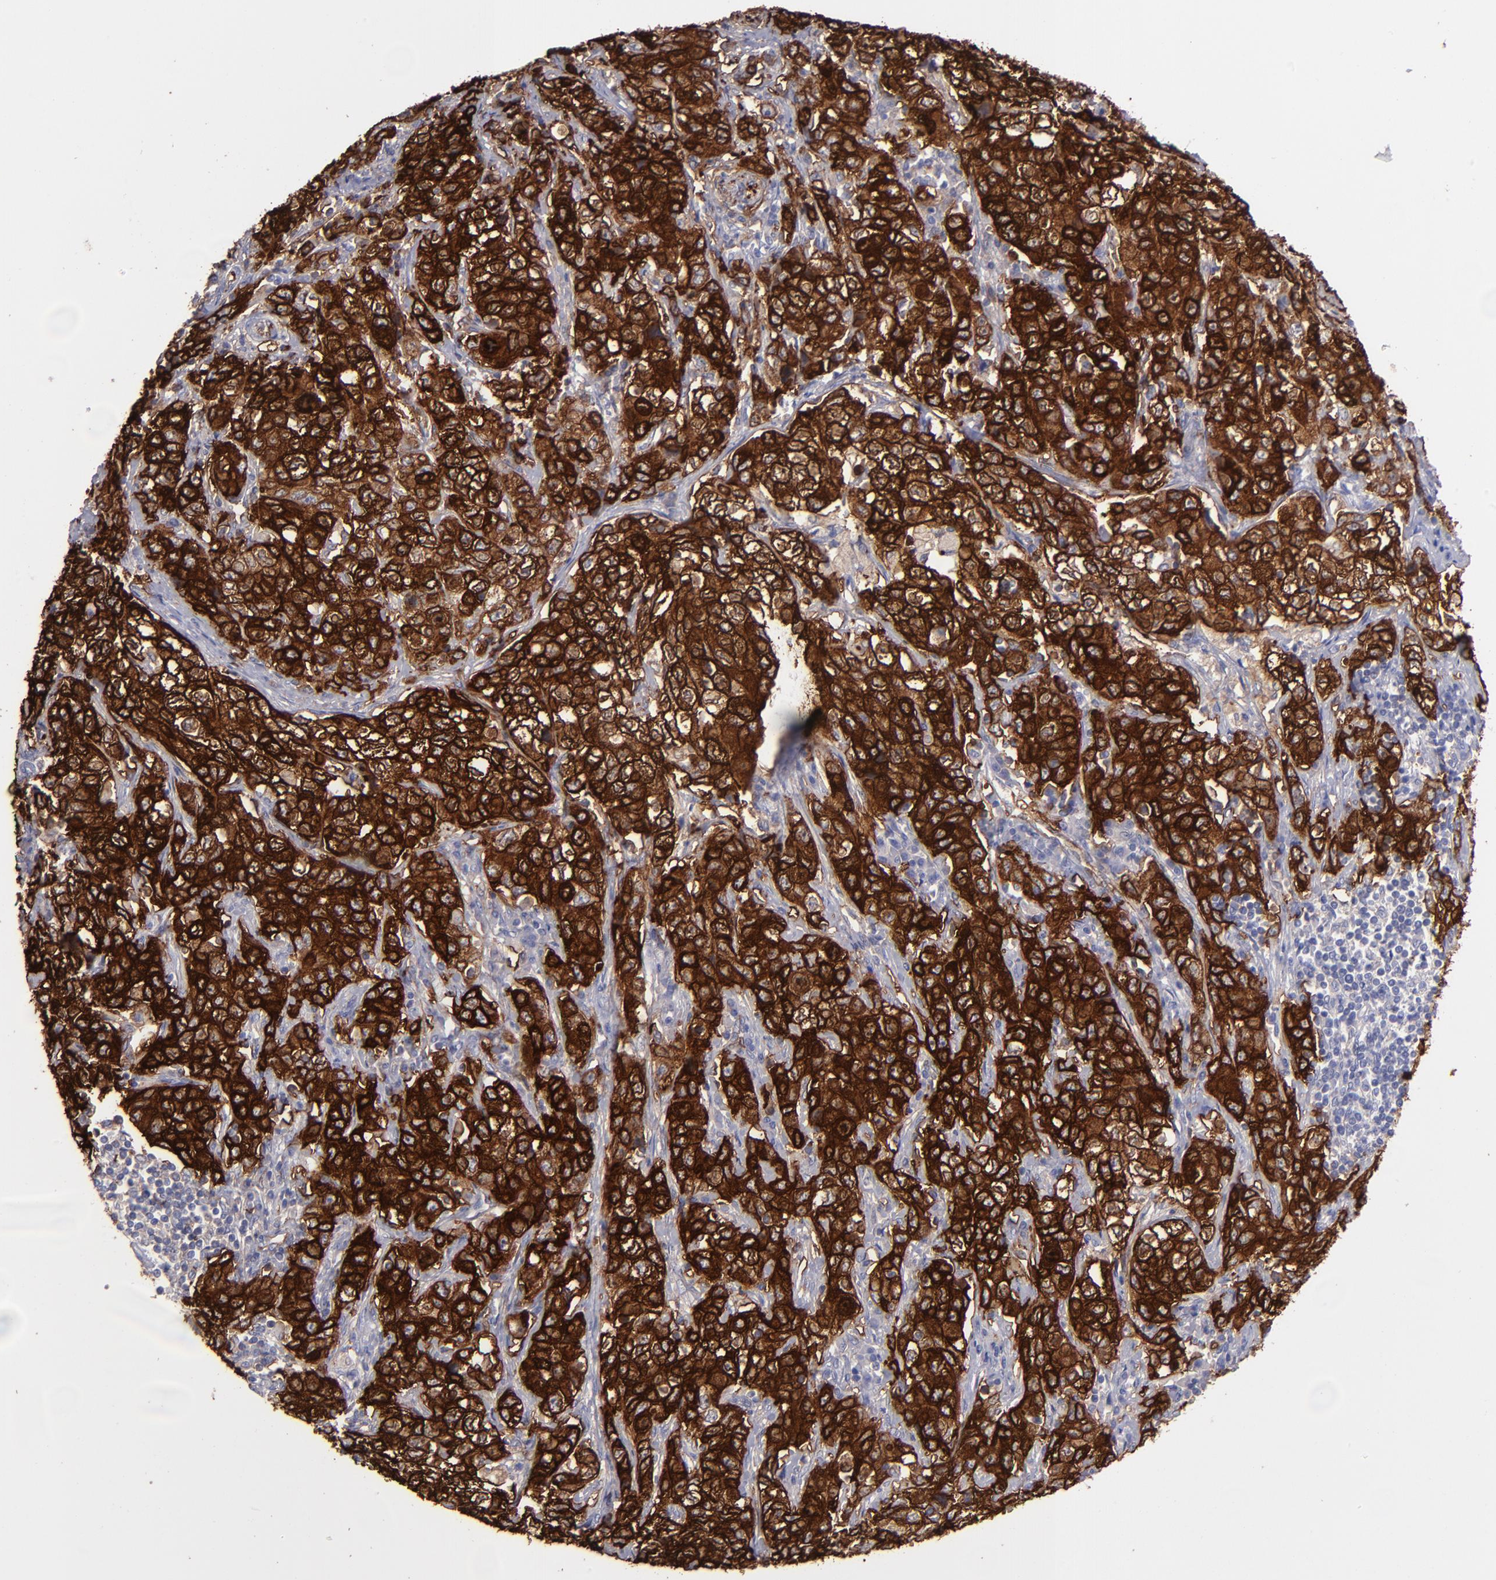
{"staining": {"intensity": "strong", "quantity": ">75%", "location": "cytoplasmic/membranous"}, "tissue": "stomach cancer", "cell_type": "Tumor cells", "image_type": "cancer", "snomed": [{"axis": "morphology", "description": "Adenocarcinoma, NOS"}, {"axis": "topography", "description": "Stomach"}], "caption": "Immunohistochemical staining of human adenocarcinoma (stomach) displays high levels of strong cytoplasmic/membranous staining in about >75% of tumor cells. (IHC, brightfield microscopy, high magnification).", "gene": "AHNAK2", "patient": {"sex": "male", "age": 48}}